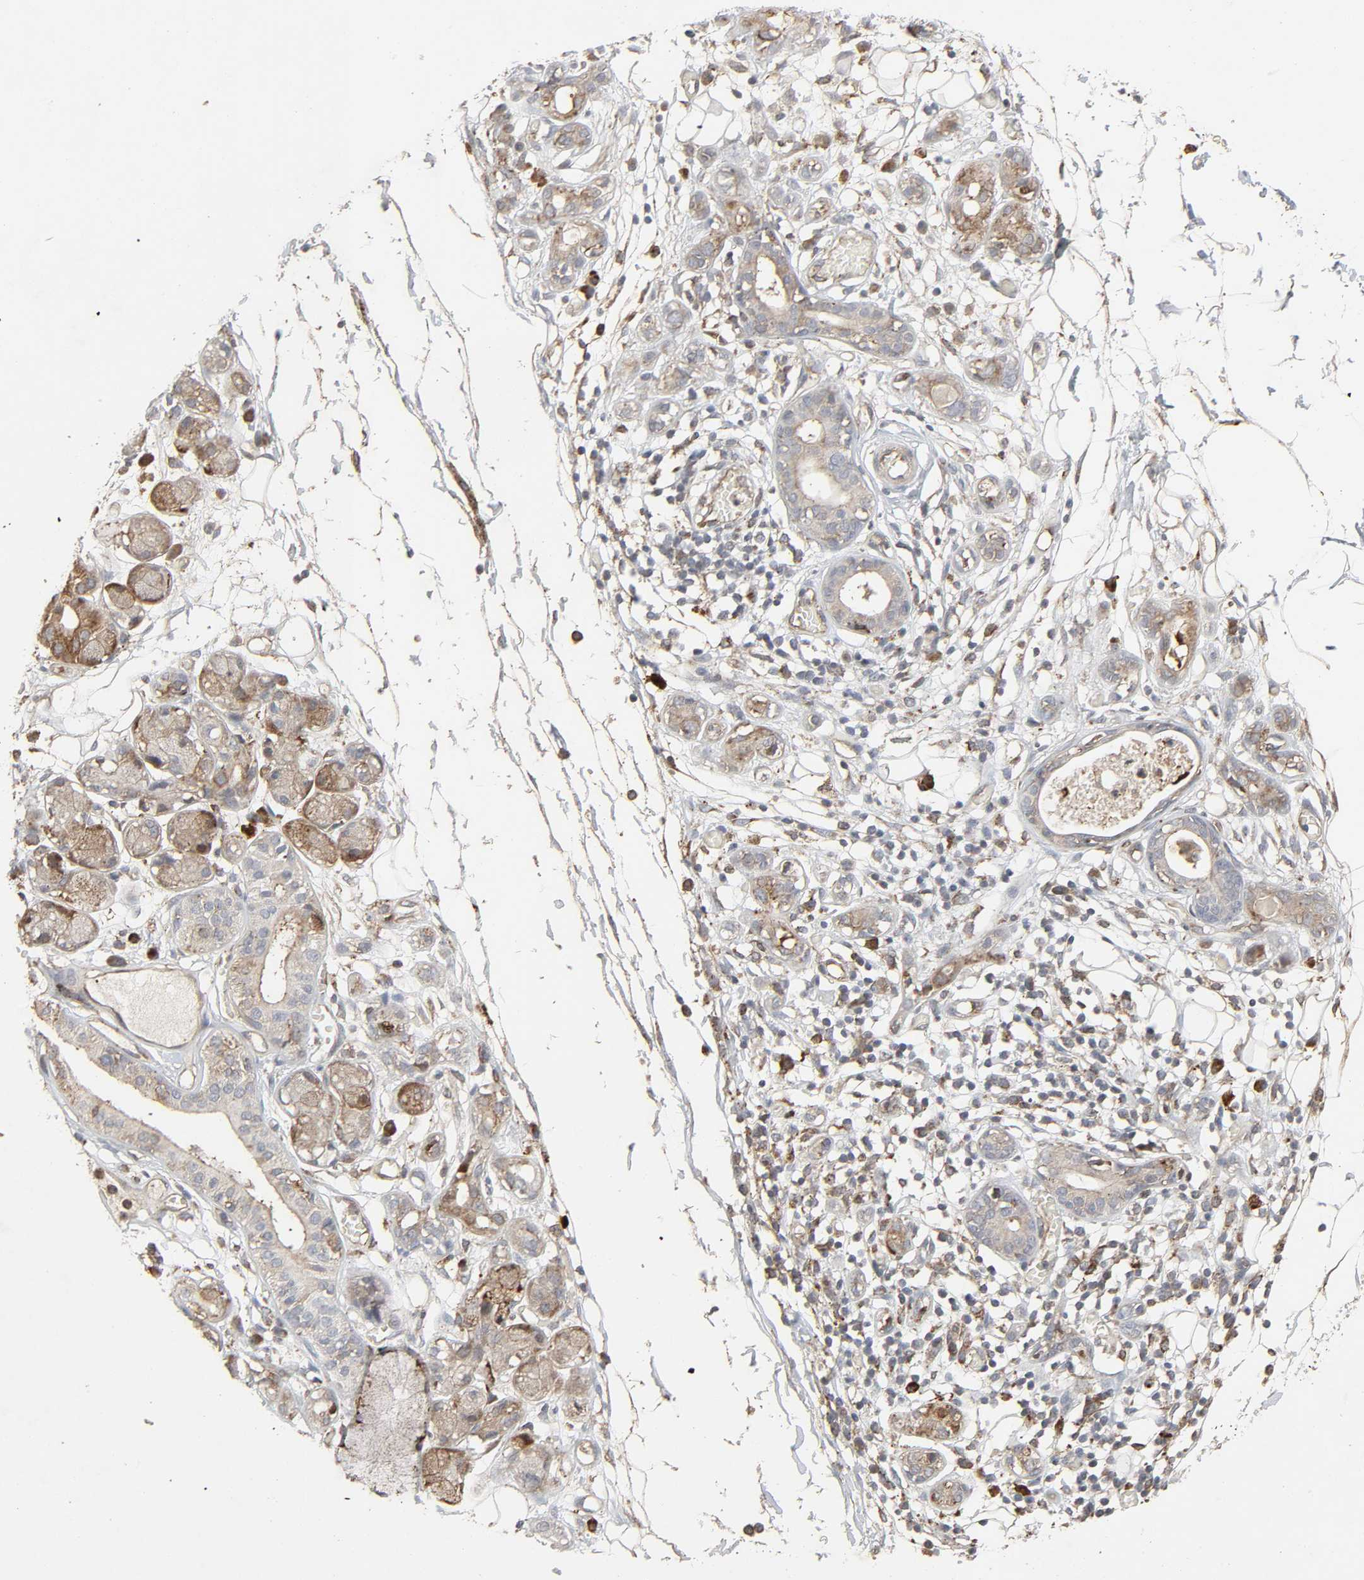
{"staining": {"intensity": "negative", "quantity": "none", "location": "none"}, "tissue": "adipose tissue", "cell_type": "Adipocytes", "image_type": "normal", "snomed": [{"axis": "morphology", "description": "Normal tissue, NOS"}, {"axis": "morphology", "description": "Inflammation, NOS"}, {"axis": "topography", "description": "Vascular tissue"}, {"axis": "topography", "description": "Salivary gland"}], "caption": "This is an immunohistochemistry (IHC) micrograph of unremarkable human adipose tissue. There is no positivity in adipocytes.", "gene": "ADCY4", "patient": {"sex": "female", "age": 75}}